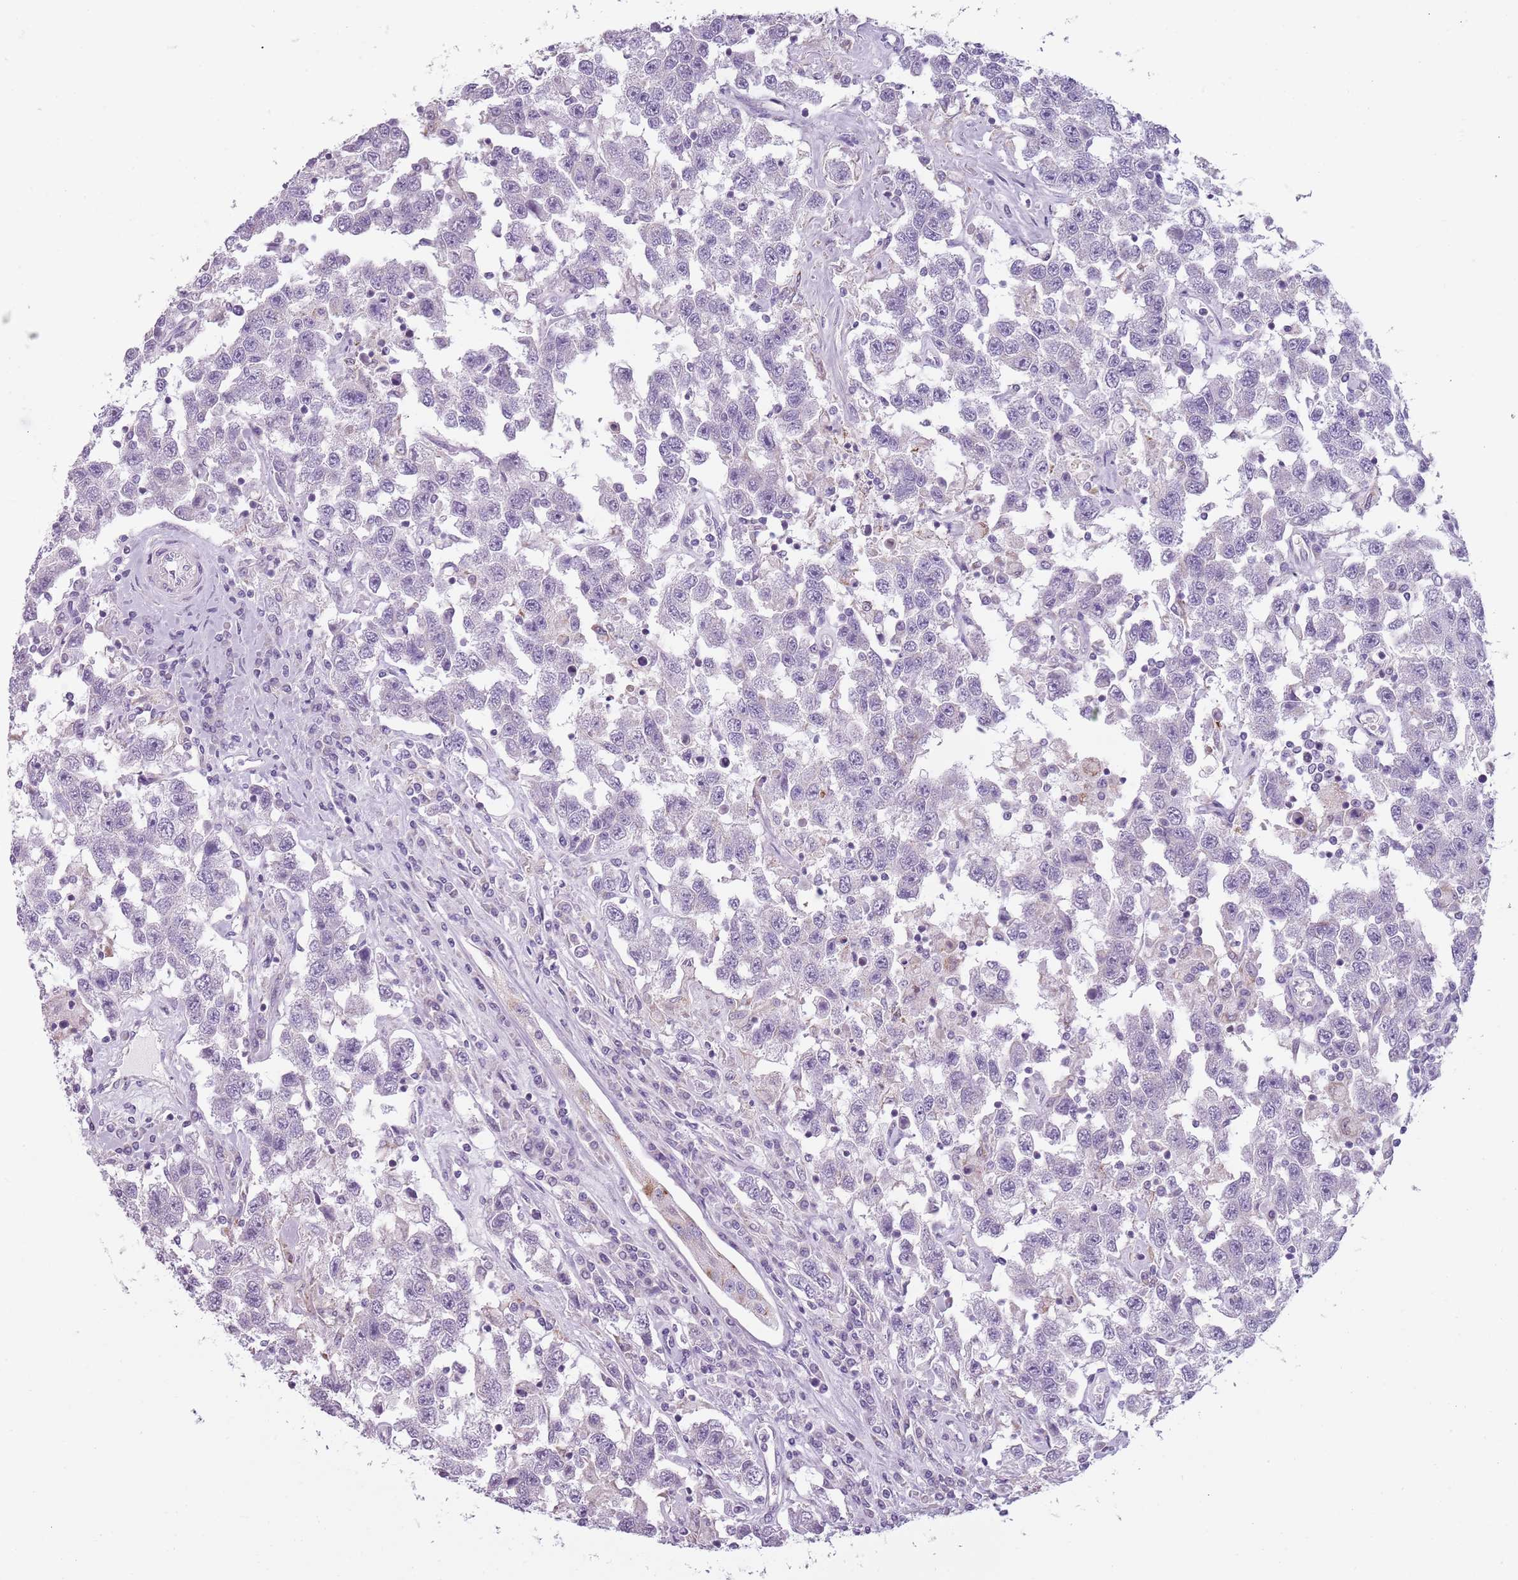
{"staining": {"intensity": "negative", "quantity": "none", "location": "none"}, "tissue": "testis cancer", "cell_type": "Tumor cells", "image_type": "cancer", "snomed": [{"axis": "morphology", "description": "Seminoma, NOS"}, {"axis": "topography", "description": "Testis"}], "caption": "The immunohistochemistry photomicrograph has no significant staining in tumor cells of testis cancer (seminoma) tissue.", "gene": "MEGF8", "patient": {"sex": "male", "age": 41}}